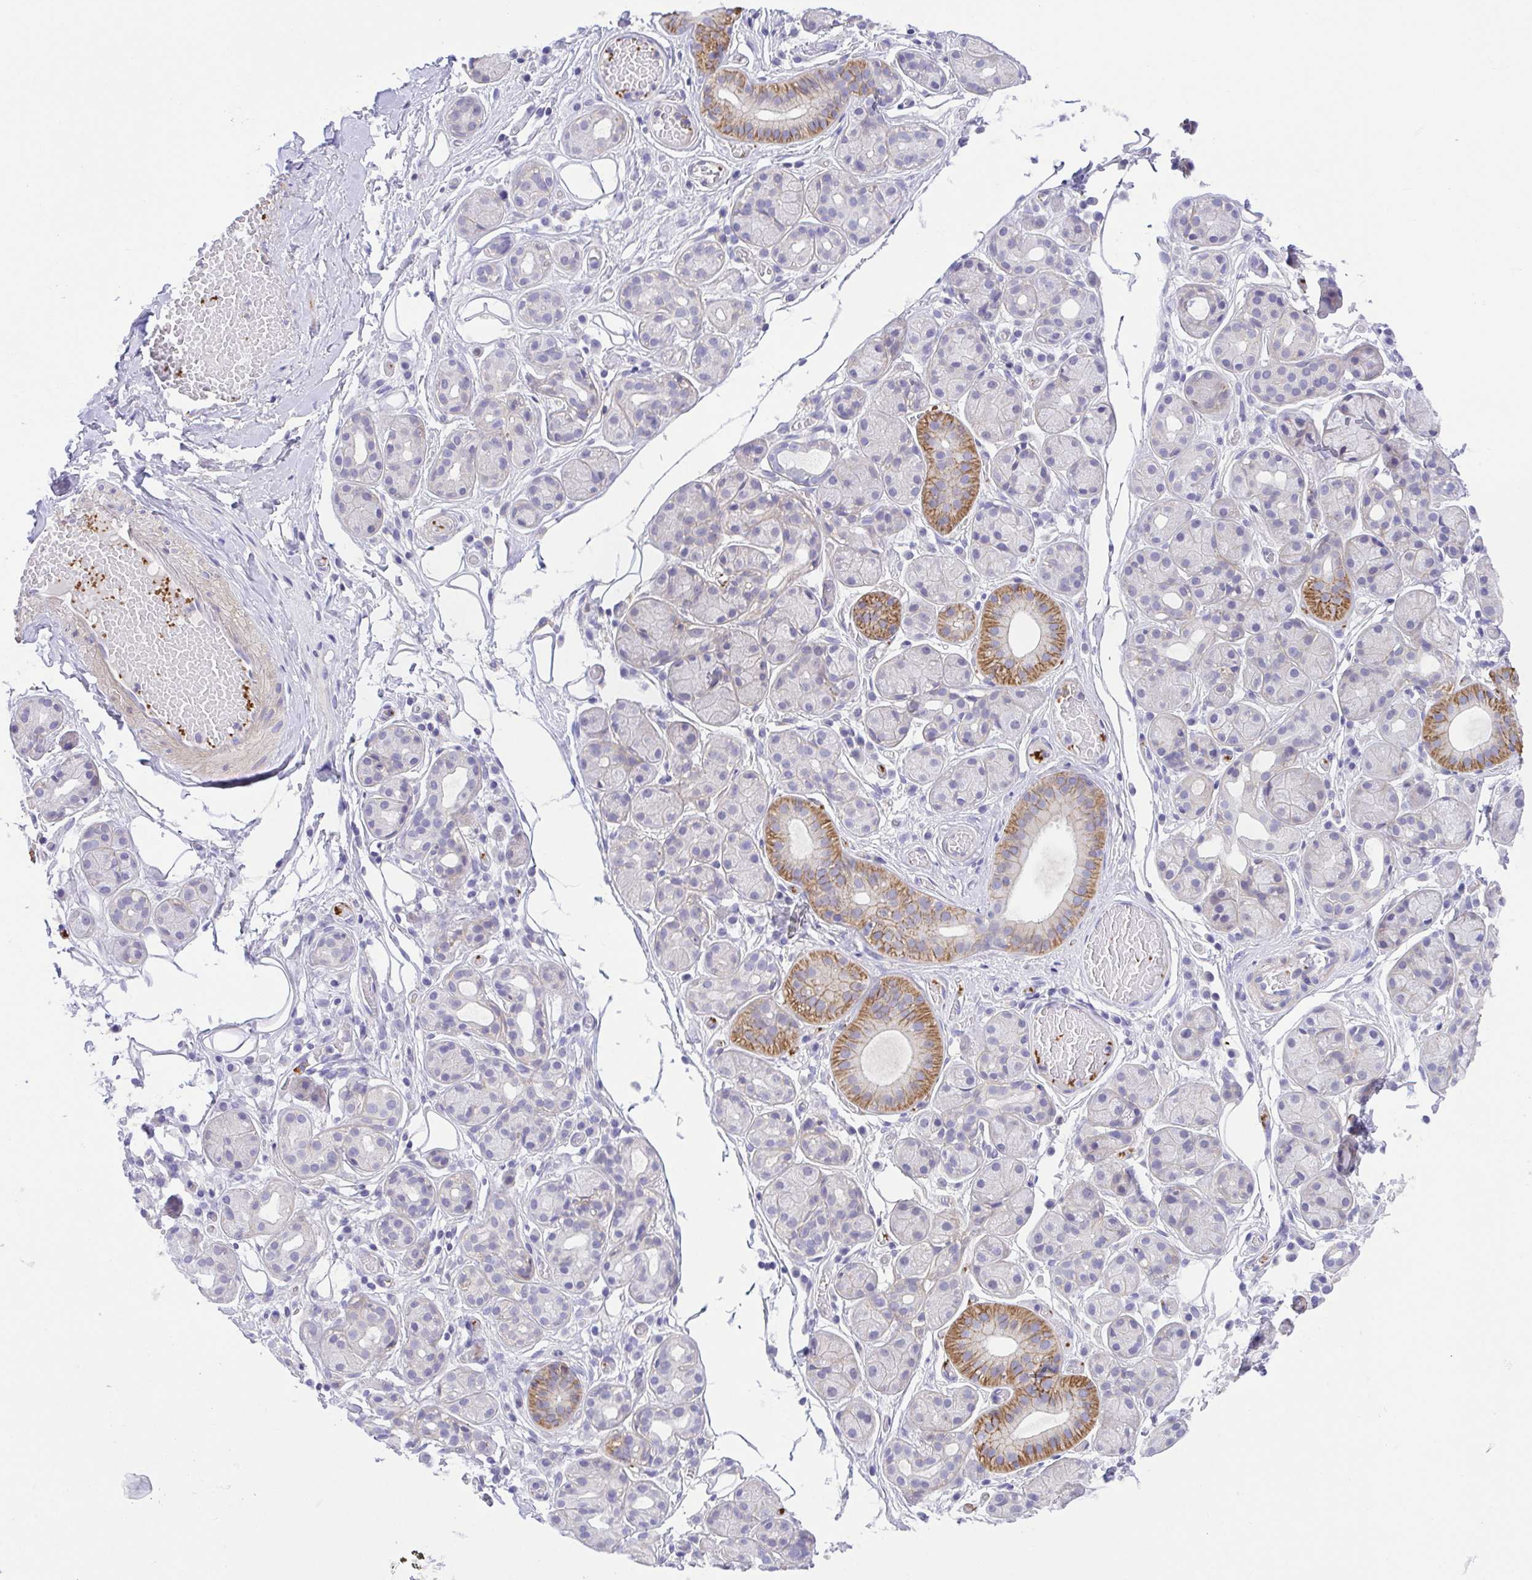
{"staining": {"intensity": "moderate", "quantity": "<25%", "location": "cytoplasmic/membranous"}, "tissue": "salivary gland", "cell_type": "Glandular cells", "image_type": "normal", "snomed": [{"axis": "morphology", "description": "Normal tissue, NOS"}, {"axis": "topography", "description": "Salivary gland"}, {"axis": "topography", "description": "Peripheral nerve tissue"}], "caption": "This photomicrograph reveals immunohistochemistry staining of normal human salivary gland, with low moderate cytoplasmic/membranous staining in approximately <25% of glandular cells.", "gene": "PRR14L", "patient": {"sex": "male", "age": 71}}